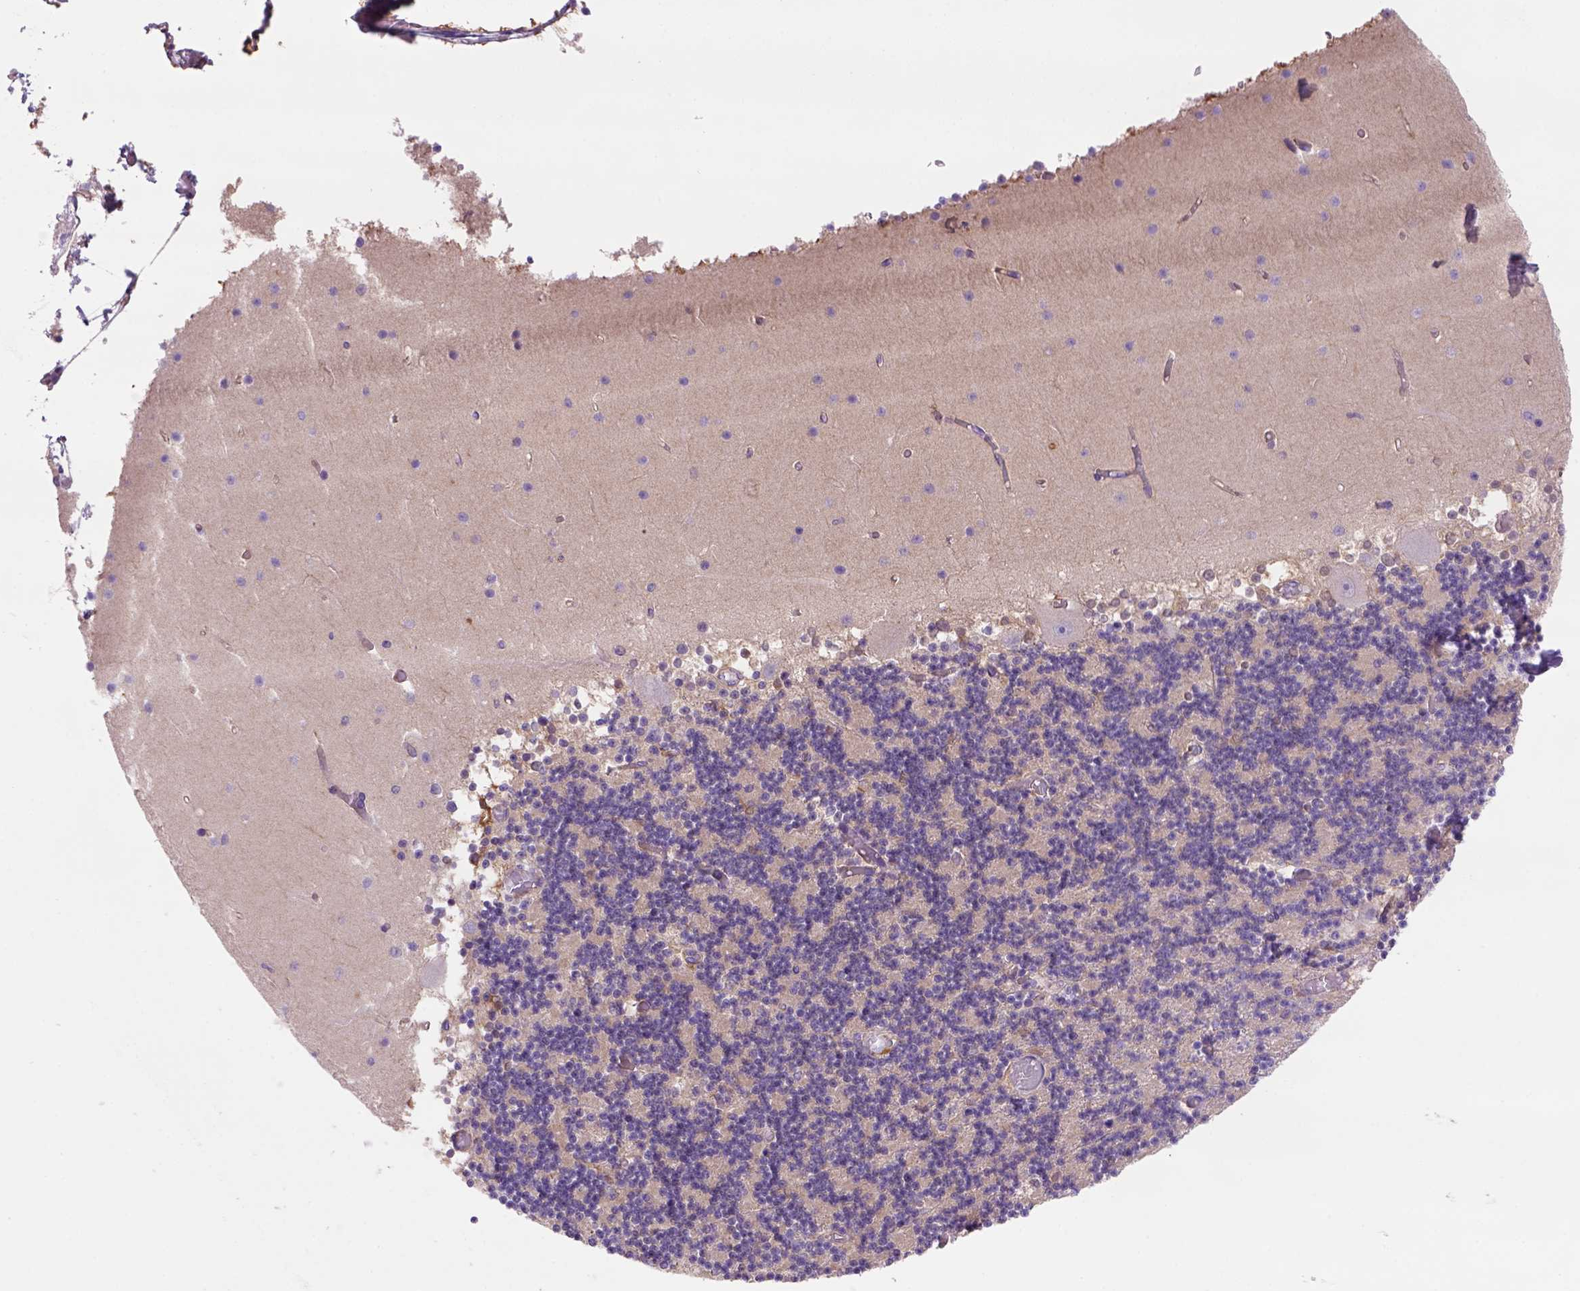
{"staining": {"intensity": "negative", "quantity": "none", "location": "none"}, "tissue": "cerebellum", "cell_type": "Cells in granular layer", "image_type": "normal", "snomed": [{"axis": "morphology", "description": "Normal tissue, NOS"}, {"axis": "topography", "description": "Cerebellum"}], "caption": "High magnification brightfield microscopy of unremarkable cerebellum stained with DAB (brown) and counterstained with hematoxylin (blue): cells in granular layer show no significant expression. (Stains: DAB immunohistochemistry with hematoxylin counter stain, Microscopy: brightfield microscopy at high magnification).", "gene": "PEX12", "patient": {"sex": "female", "age": 28}}